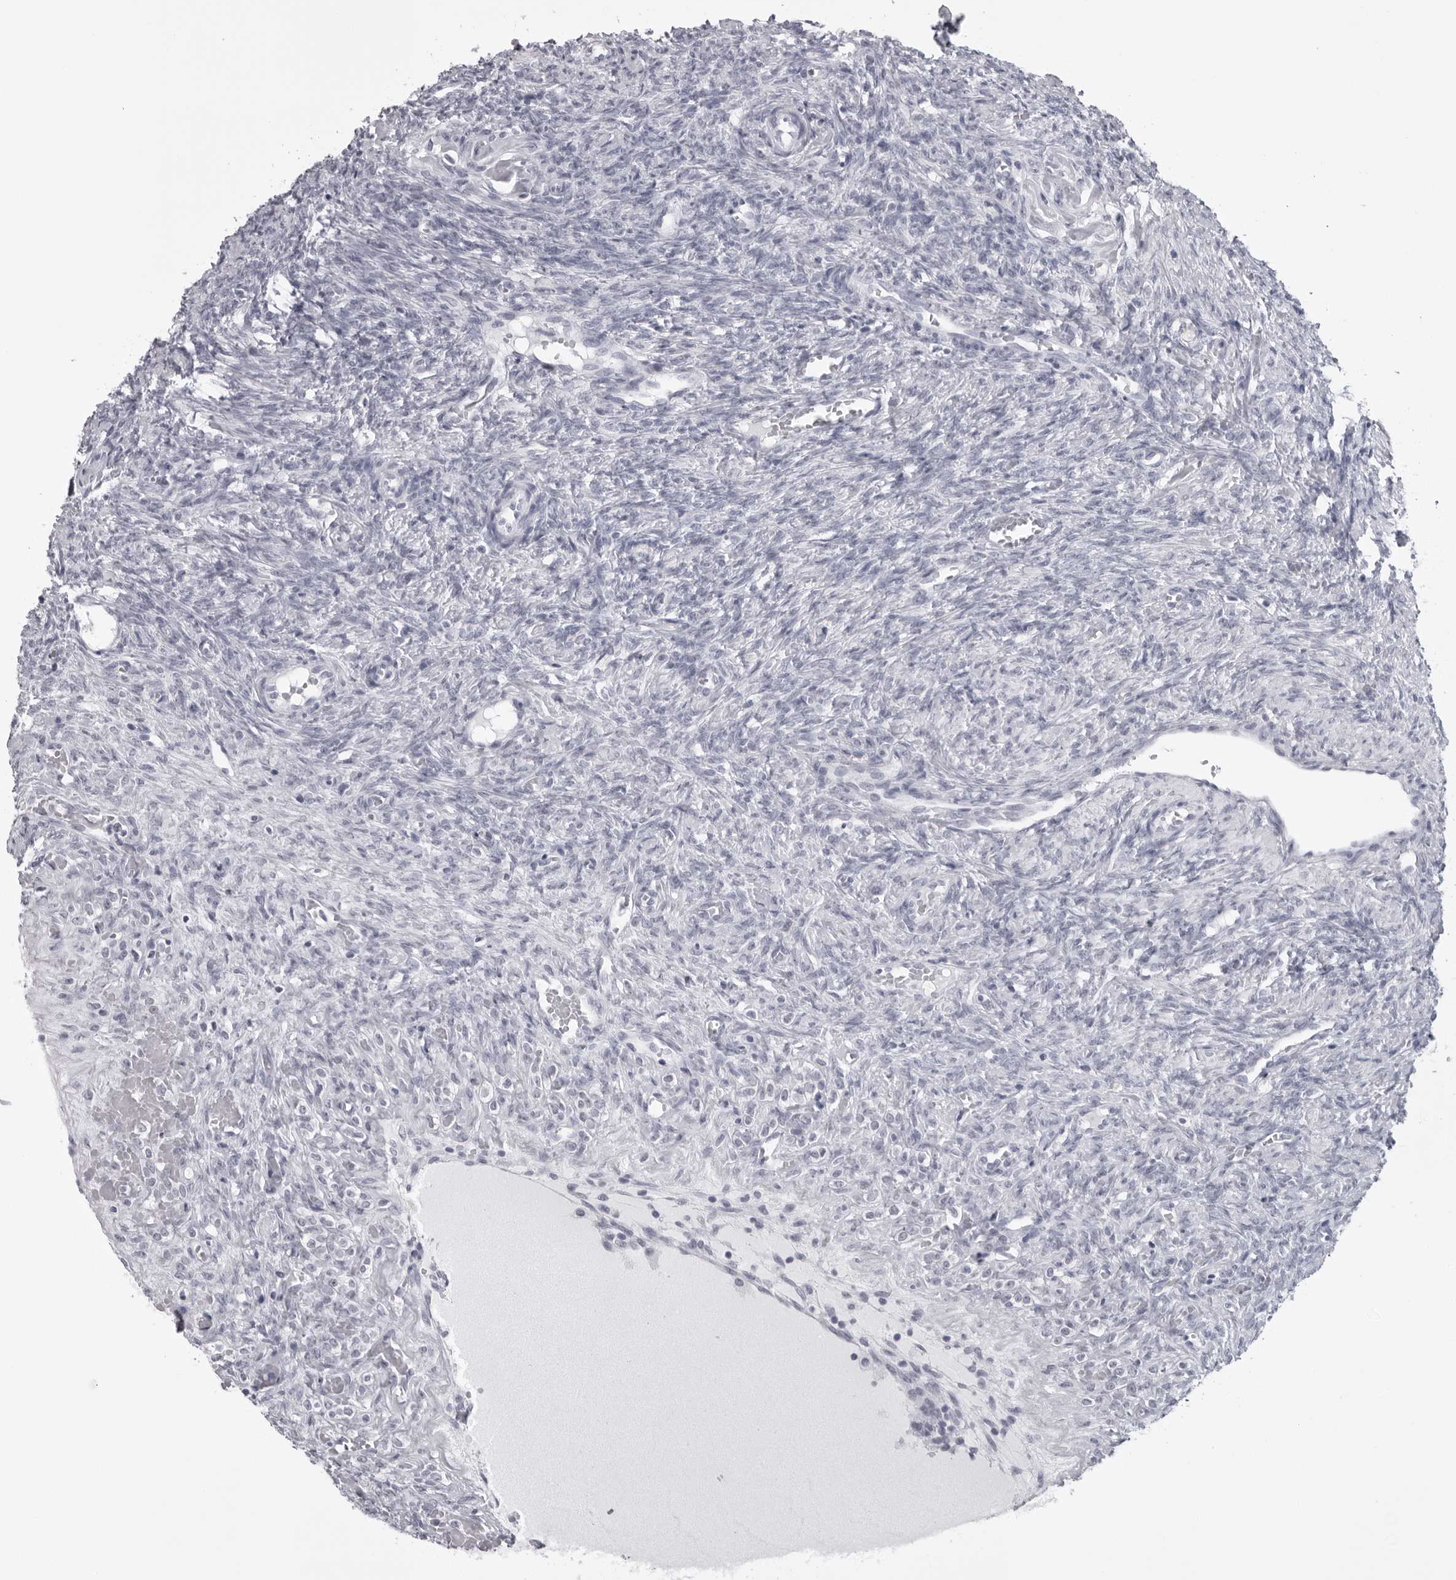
{"staining": {"intensity": "negative", "quantity": "none", "location": "none"}, "tissue": "ovary", "cell_type": "Ovarian stroma cells", "image_type": "normal", "snomed": [{"axis": "morphology", "description": "Normal tissue, NOS"}, {"axis": "topography", "description": "Ovary"}], "caption": "DAB immunohistochemical staining of unremarkable human ovary displays no significant staining in ovarian stroma cells.", "gene": "UROD", "patient": {"sex": "female", "age": 41}}